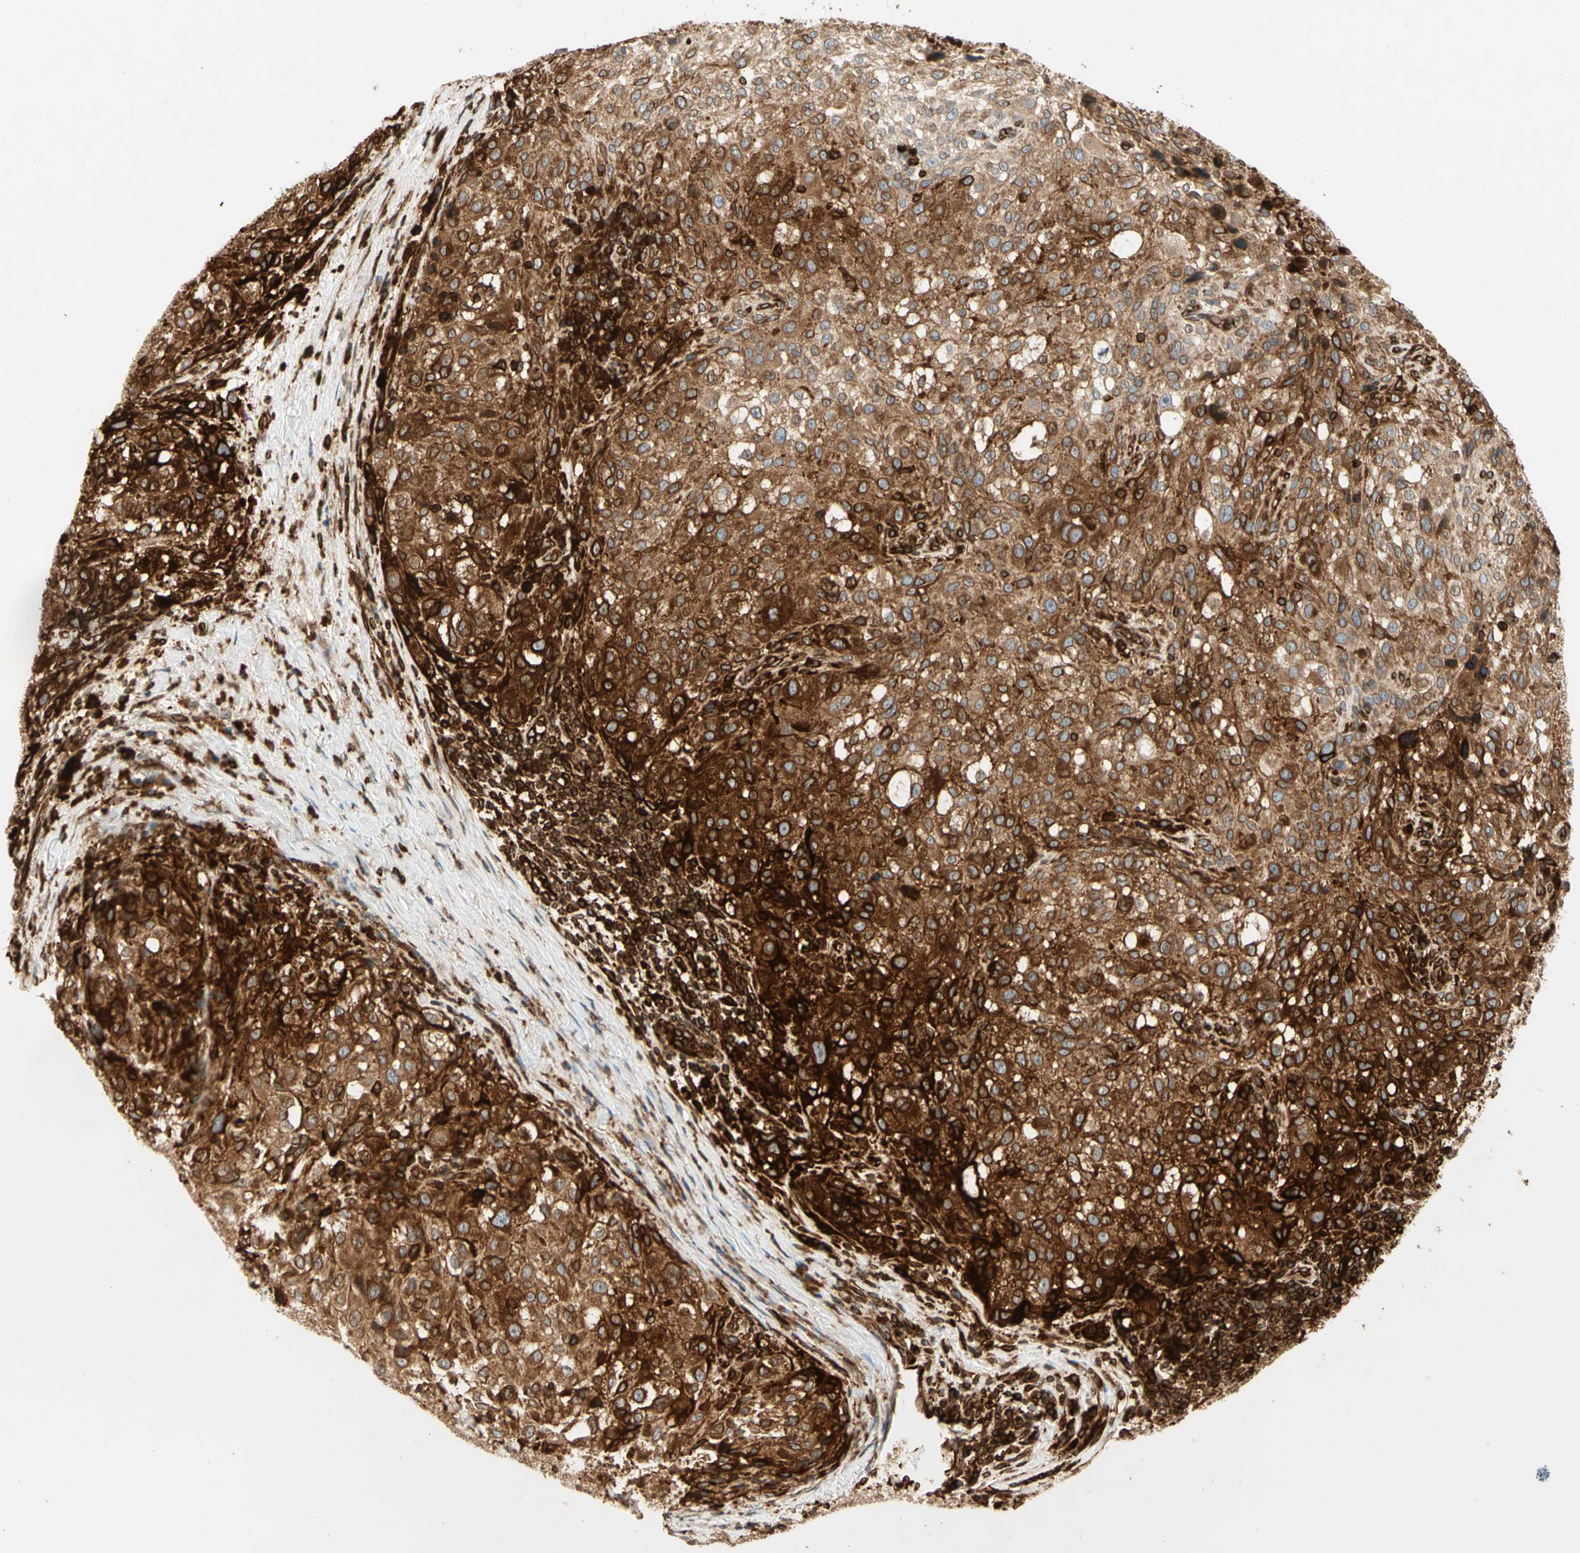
{"staining": {"intensity": "strong", "quantity": ">75%", "location": "cytoplasmic/membranous"}, "tissue": "melanoma", "cell_type": "Tumor cells", "image_type": "cancer", "snomed": [{"axis": "morphology", "description": "Necrosis, NOS"}, {"axis": "morphology", "description": "Malignant melanoma, NOS"}, {"axis": "topography", "description": "Skin"}], "caption": "Tumor cells demonstrate high levels of strong cytoplasmic/membranous positivity in about >75% of cells in human melanoma.", "gene": "TAPBP", "patient": {"sex": "female", "age": 87}}